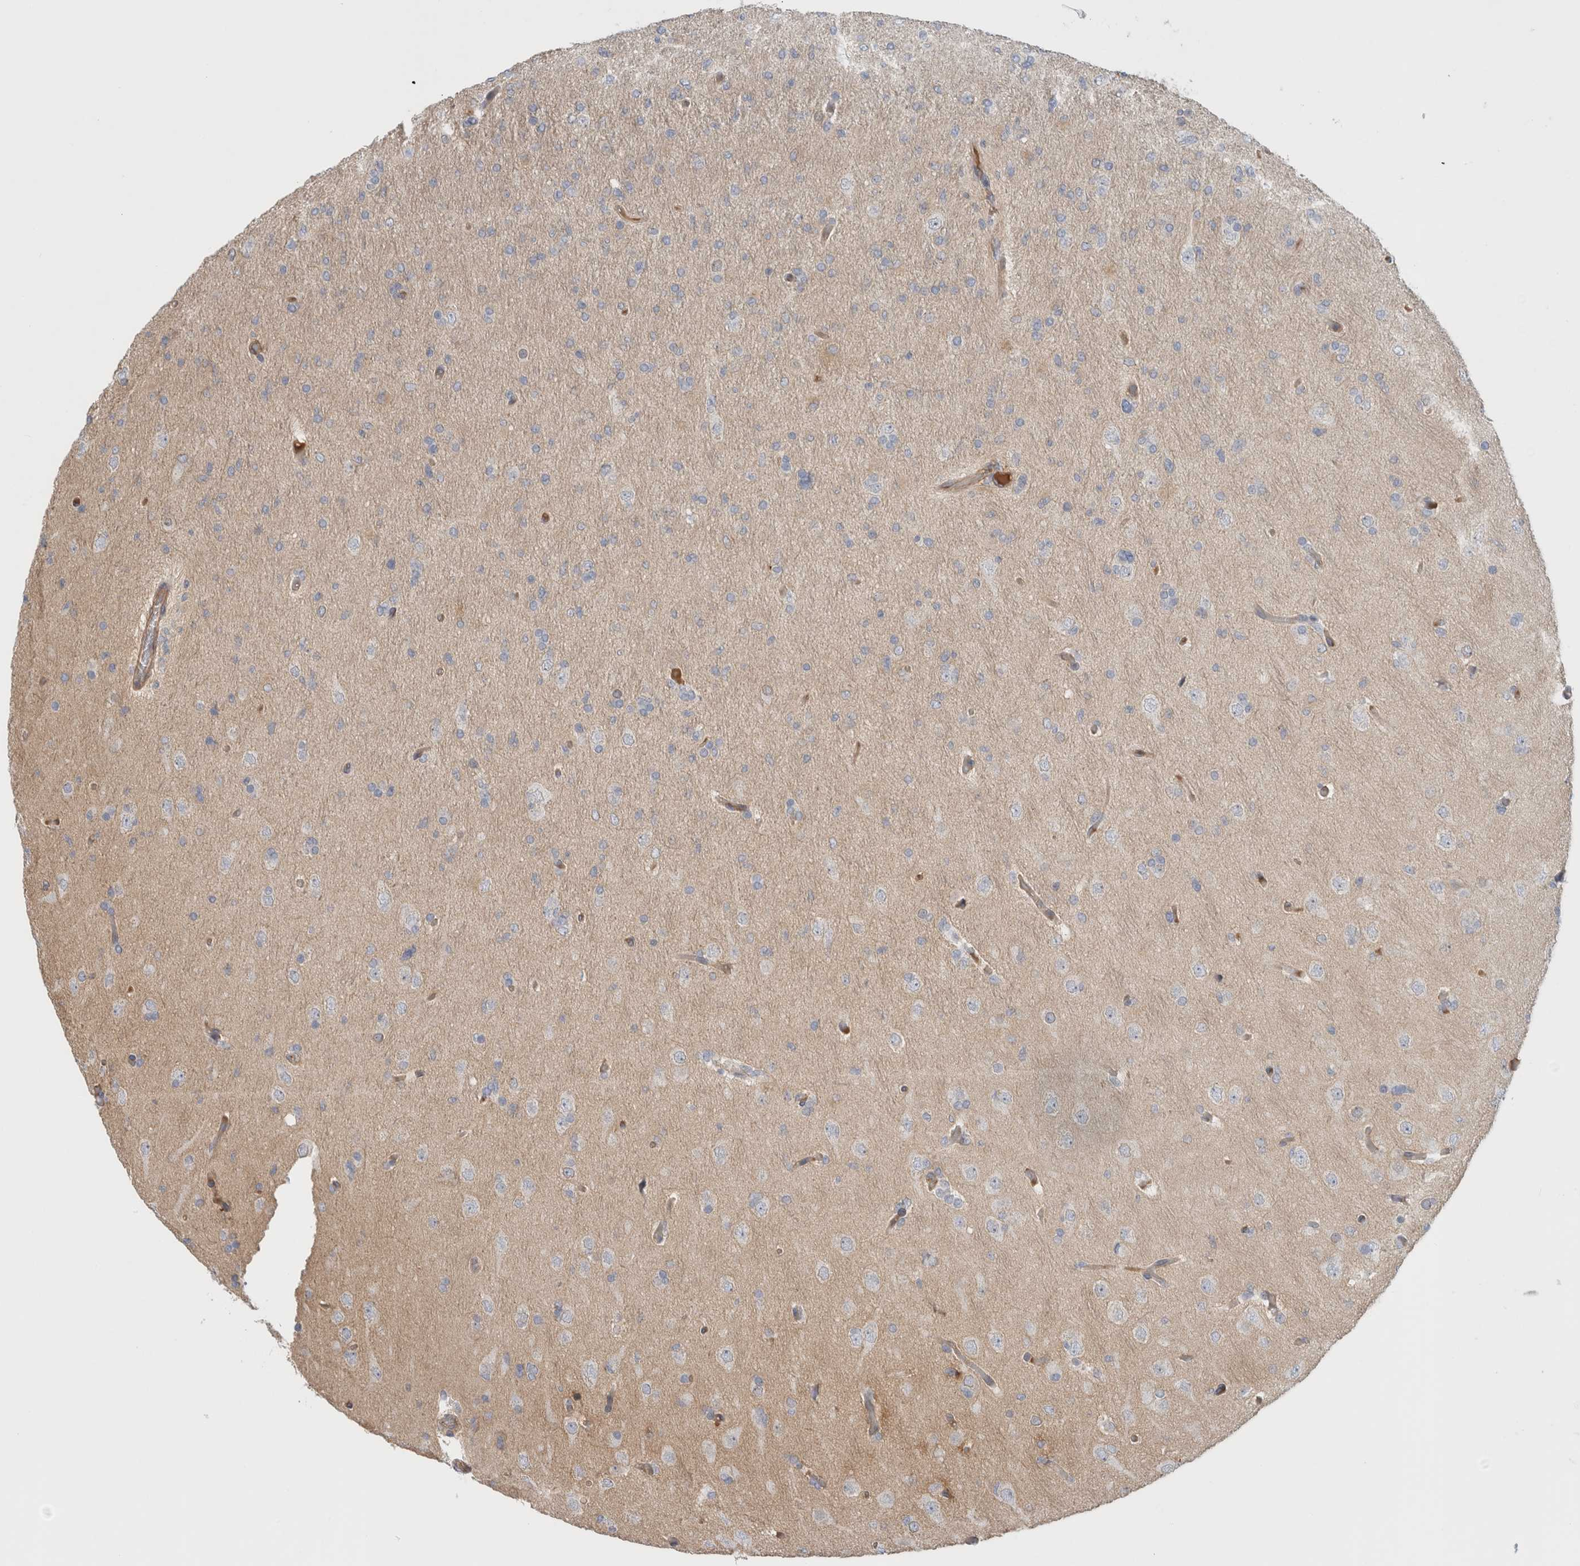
{"staining": {"intensity": "negative", "quantity": "none", "location": "none"}, "tissue": "glioma", "cell_type": "Tumor cells", "image_type": "cancer", "snomed": [{"axis": "morphology", "description": "Glioma, malignant, High grade"}, {"axis": "topography", "description": "Cerebral cortex"}], "caption": "IHC histopathology image of malignant glioma (high-grade) stained for a protein (brown), which shows no staining in tumor cells.", "gene": "CFI", "patient": {"sex": "female", "age": 36}}